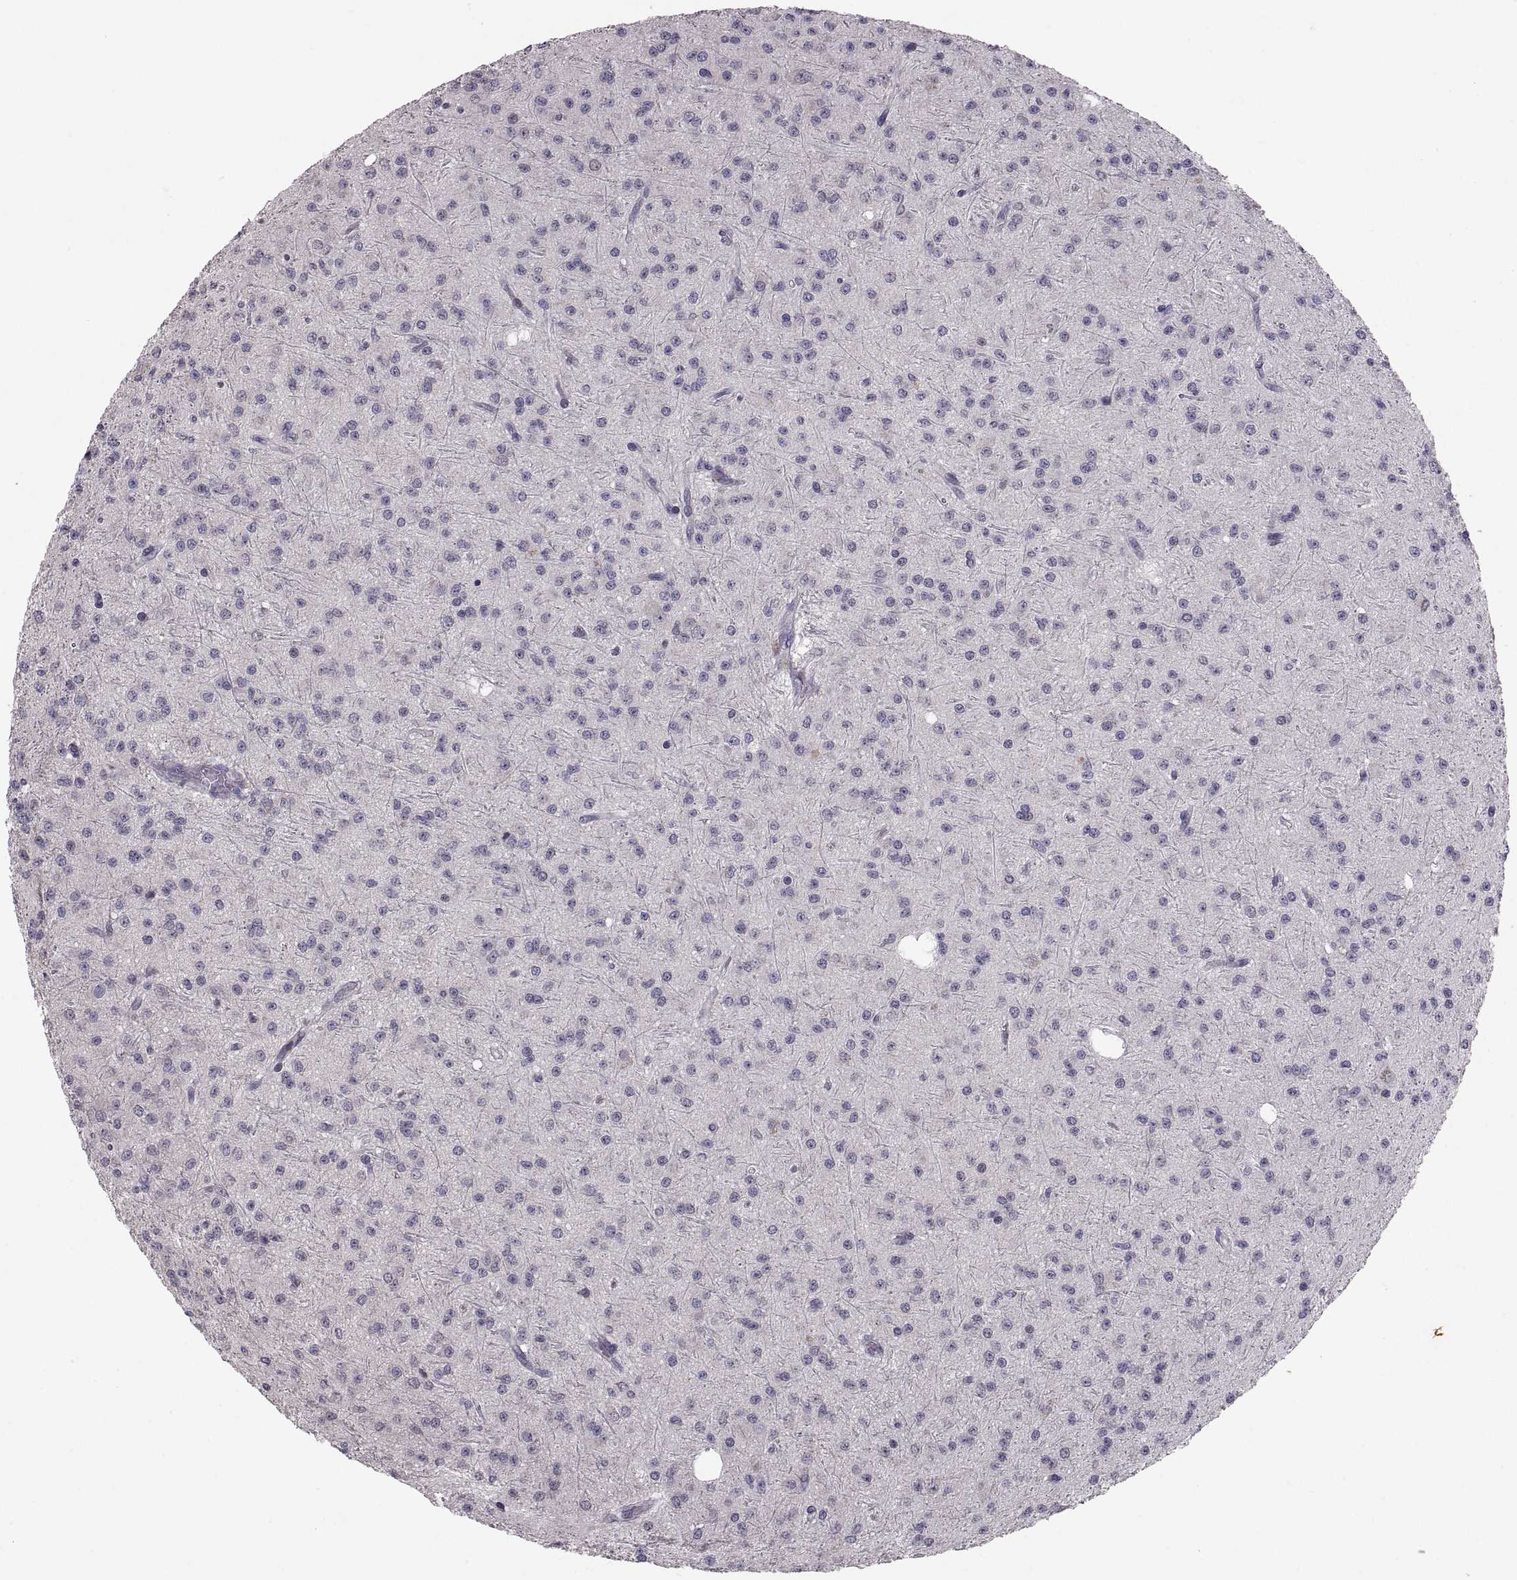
{"staining": {"intensity": "negative", "quantity": "none", "location": "none"}, "tissue": "glioma", "cell_type": "Tumor cells", "image_type": "cancer", "snomed": [{"axis": "morphology", "description": "Glioma, malignant, Low grade"}, {"axis": "topography", "description": "Brain"}], "caption": "DAB immunohistochemical staining of malignant glioma (low-grade) displays no significant positivity in tumor cells.", "gene": "PAX2", "patient": {"sex": "male", "age": 27}}